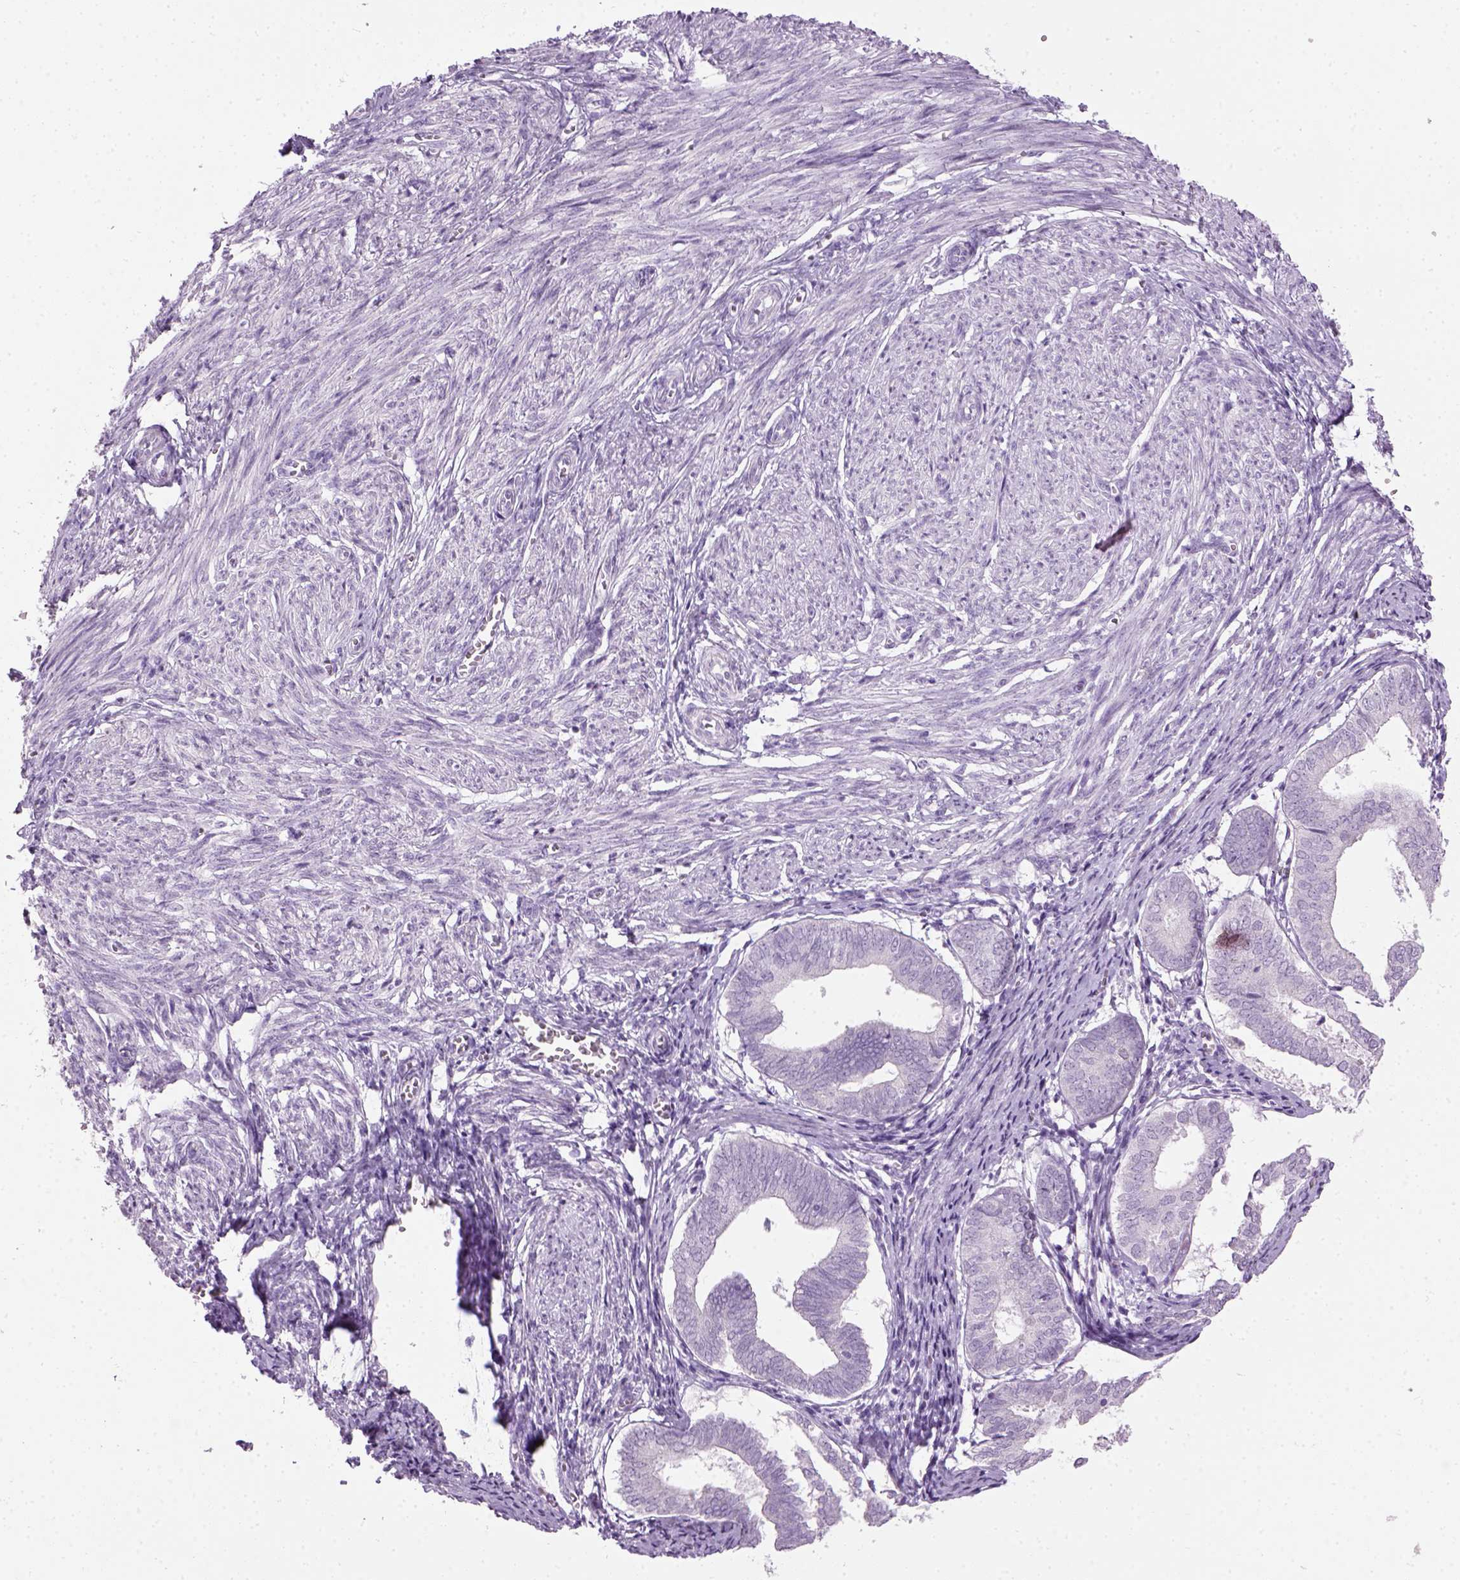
{"staining": {"intensity": "negative", "quantity": "none", "location": "none"}, "tissue": "endometrium", "cell_type": "Cells in endometrial stroma", "image_type": "normal", "snomed": [{"axis": "morphology", "description": "Normal tissue, NOS"}, {"axis": "topography", "description": "Endometrium"}], "caption": "The immunohistochemistry (IHC) photomicrograph has no significant positivity in cells in endometrial stroma of endometrium. (Stains: DAB immunohistochemistry with hematoxylin counter stain, Microscopy: brightfield microscopy at high magnification).", "gene": "GABRB2", "patient": {"sex": "female", "age": 50}}